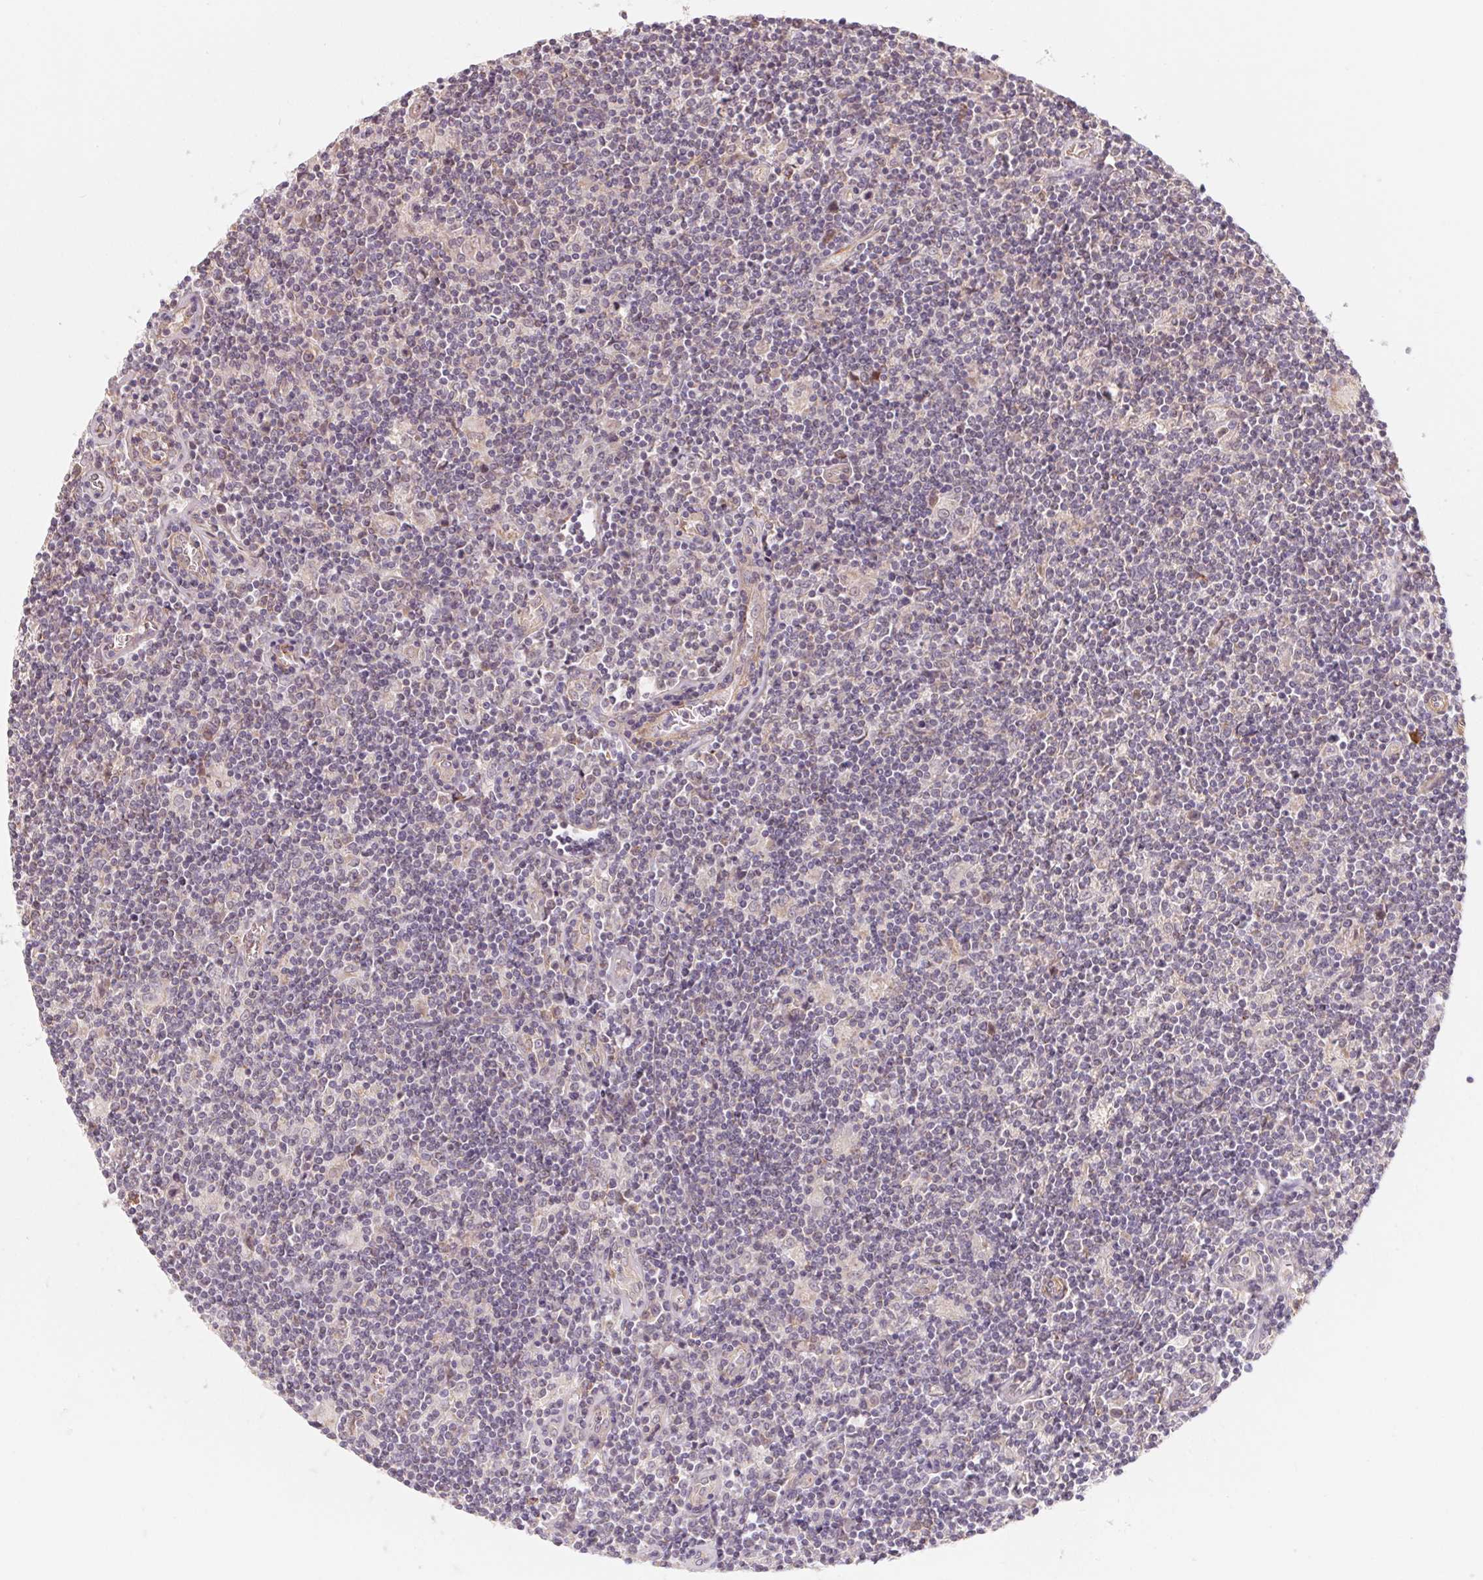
{"staining": {"intensity": "negative", "quantity": "none", "location": "none"}, "tissue": "lymphoma", "cell_type": "Tumor cells", "image_type": "cancer", "snomed": [{"axis": "morphology", "description": "Hodgkin's disease, NOS"}, {"axis": "topography", "description": "Lymph node"}], "caption": "Immunohistochemistry (IHC) photomicrograph of neoplastic tissue: human Hodgkin's disease stained with DAB (3,3'-diaminobenzidine) displays no significant protein expression in tumor cells. (Stains: DAB (3,3'-diaminobenzidine) immunohistochemistry with hematoxylin counter stain, Microscopy: brightfield microscopy at high magnification).", "gene": "CCDC112", "patient": {"sex": "male", "age": 40}}